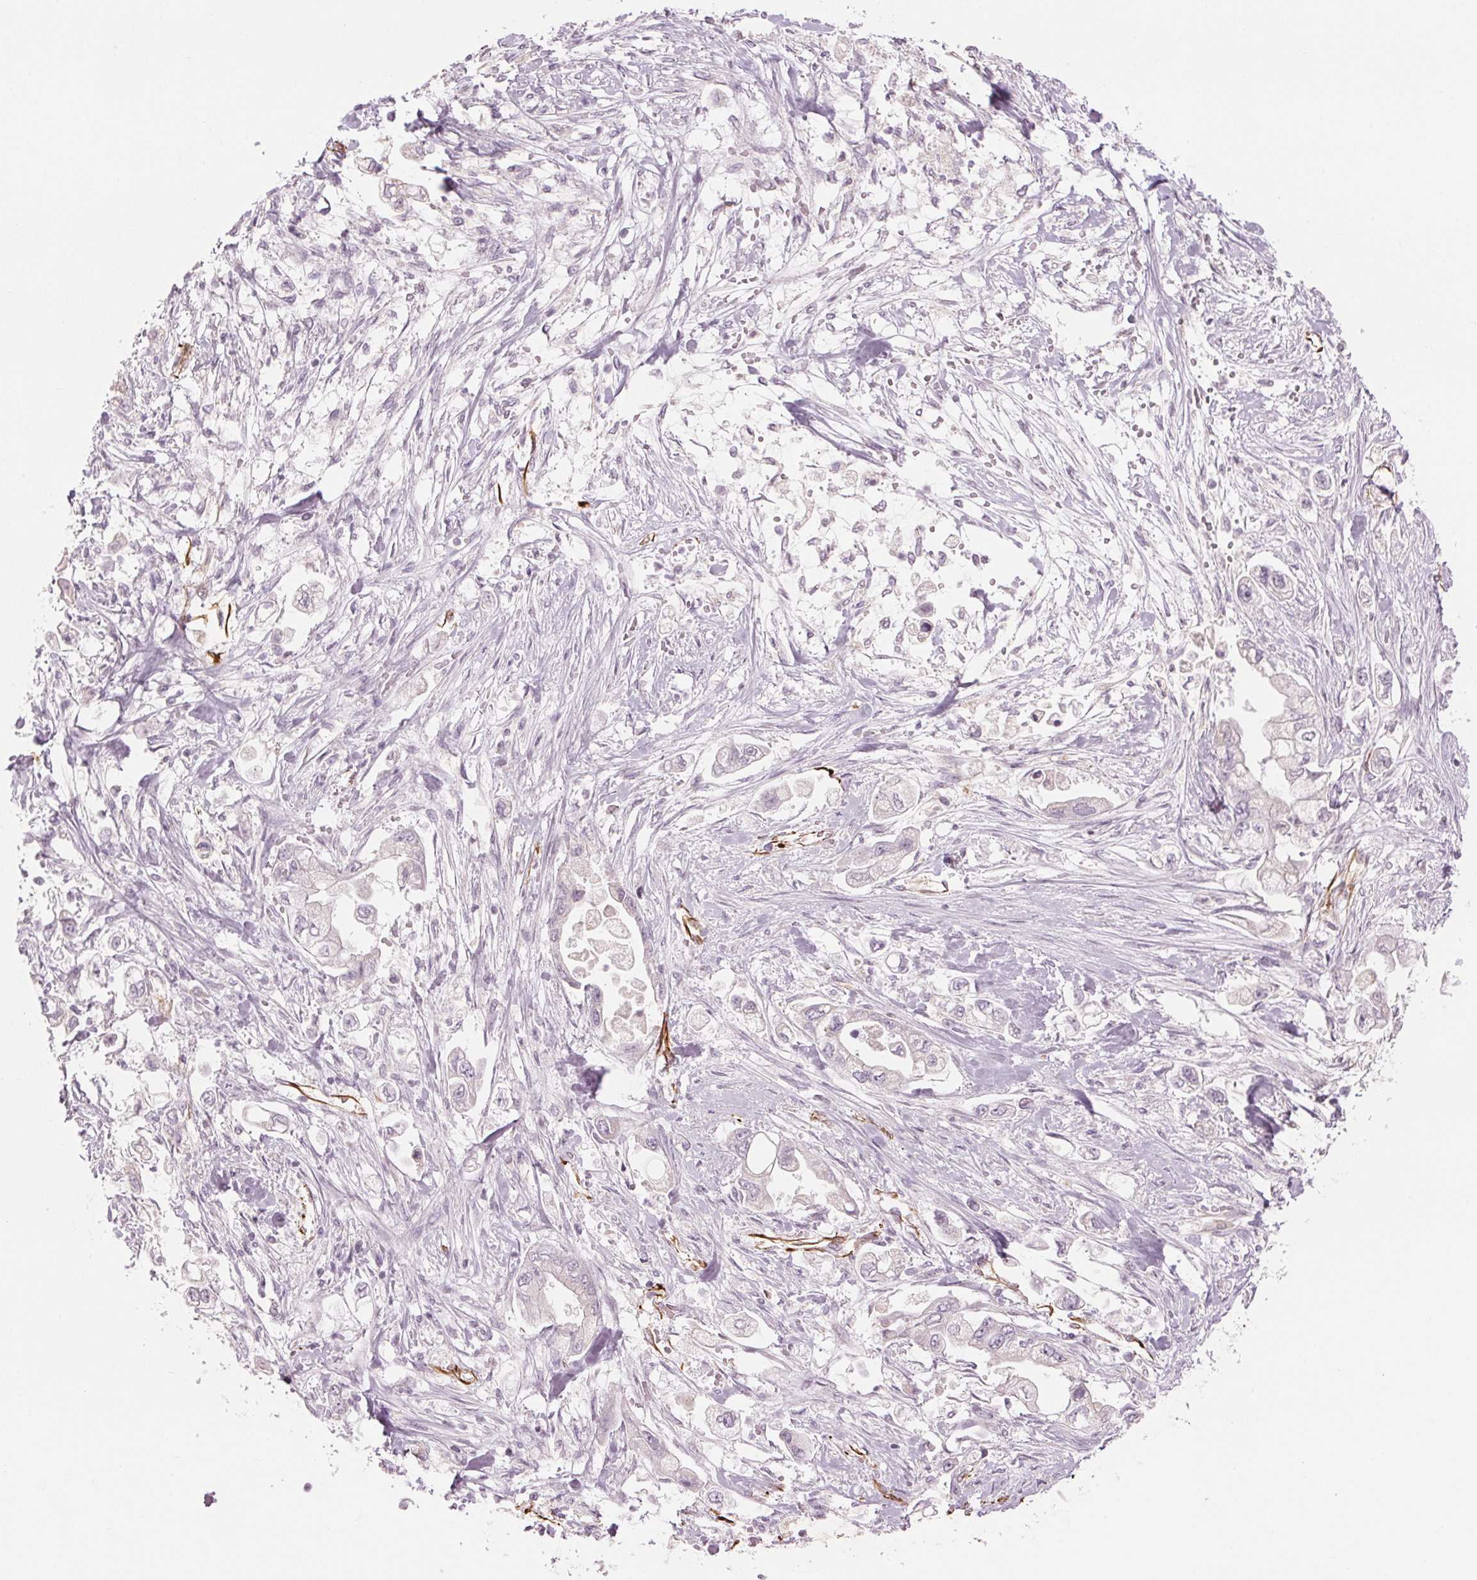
{"staining": {"intensity": "negative", "quantity": "none", "location": "none"}, "tissue": "stomach cancer", "cell_type": "Tumor cells", "image_type": "cancer", "snomed": [{"axis": "morphology", "description": "Adenocarcinoma, NOS"}, {"axis": "topography", "description": "Stomach"}], "caption": "An immunohistochemistry (IHC) histopathology image of stomach cancer is shown. There is no staining in tumor cells of stomach cancer.", "gene": "CLPS", "patient": {"sex": "male", "age": 62}}